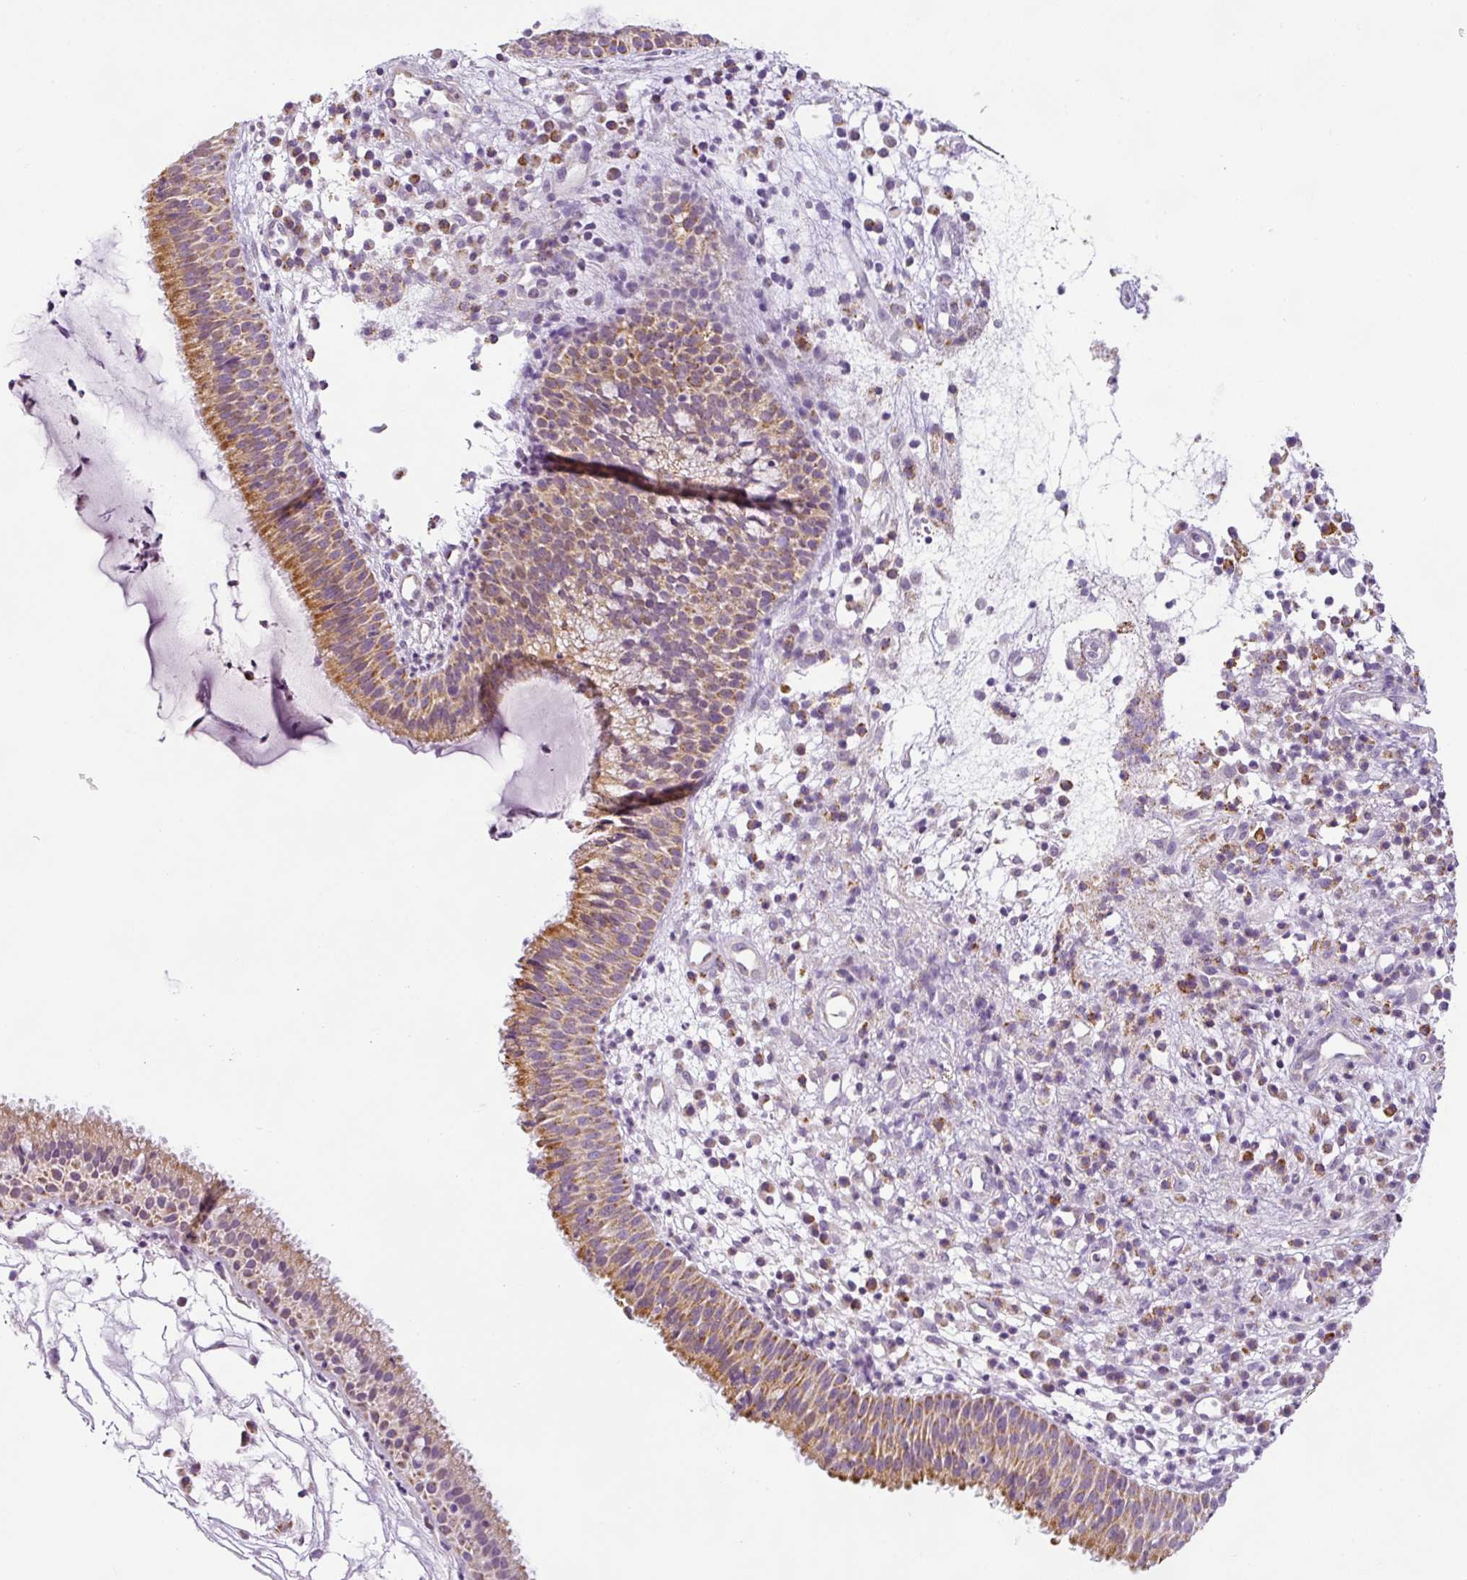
{"staining": {"intensity": "moderate", "quantity": ">75%", "location": "cytoplasmic/membranous"}, "tissue": "nasopharynx", "cell_type": "Respiratory epithelial cells", "image_type": "normal", "snomed": [{"axis": "morphology", "description": "Normal tissue, NOS"}, {"axis": "topography", "description": "Nasopharynx"}], "caption": "This is an image of immunohistochemistry (IHC) staining of benign nasopharynx, which shows moderate staining in the cytoplasmic/membranous of respiratory epithelial cells.", "gene": "HMCN2", "patient": {"sex": "male", "age": 21}}